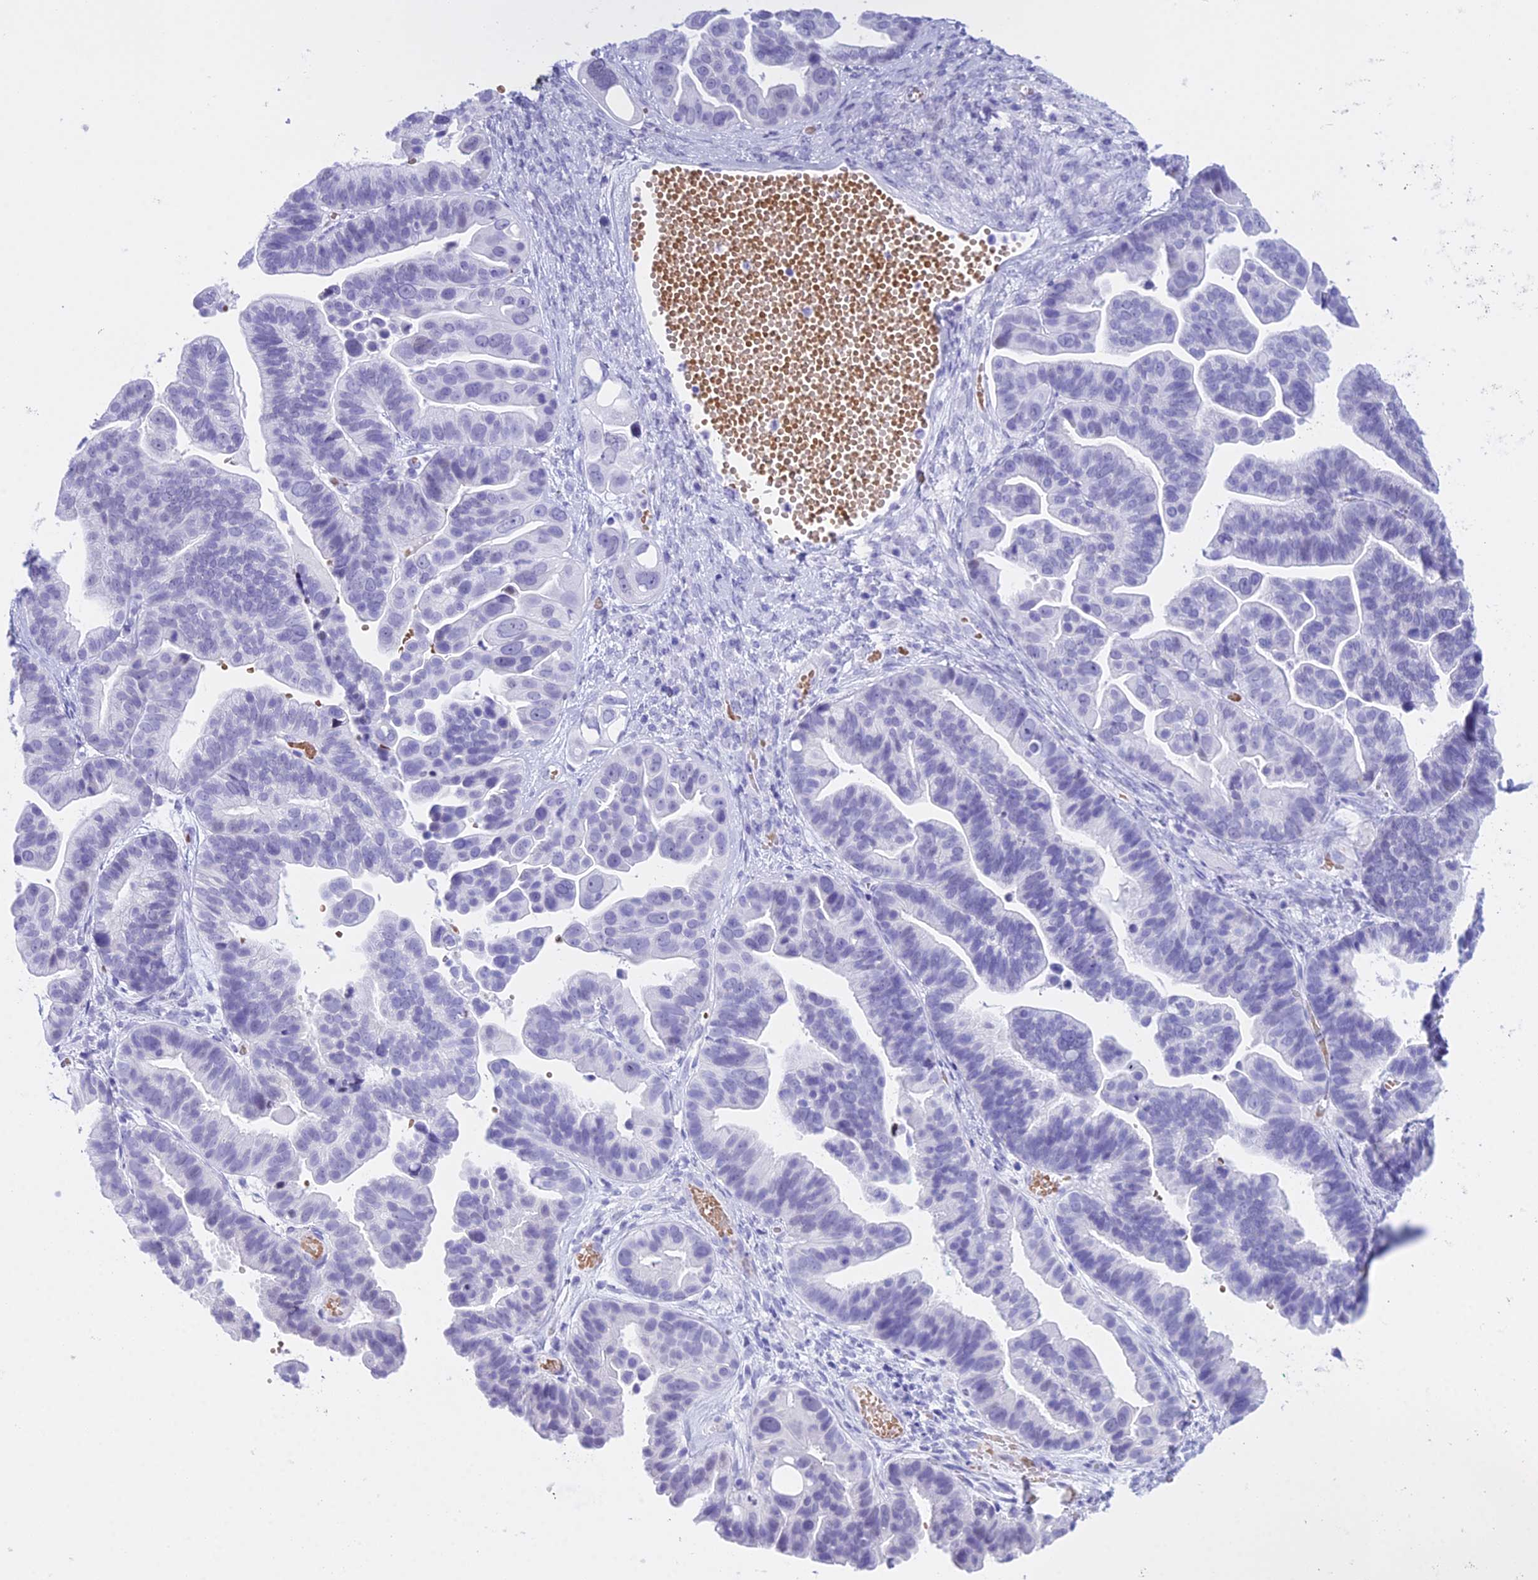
{"staining": {"intensity": "negative", "quantity": "none", "location": "none"}, "tissue": "ovarian cancer", "cell_type": "Tumor cells", "image_type": "cancer", "snomed": [{"axis": "morphology", "description": "Cystadenocarcinoma, serous, NOS"}, {"axis": "topography", "description": "Ovary"}], "caption": "Immunohistochemical staining of serous cystadenocarcinoma (ovarian) reveals no significant positivity in tumor cells.", "gene": "RNPS1", "patient": {"sex": "female", "age": 56}}